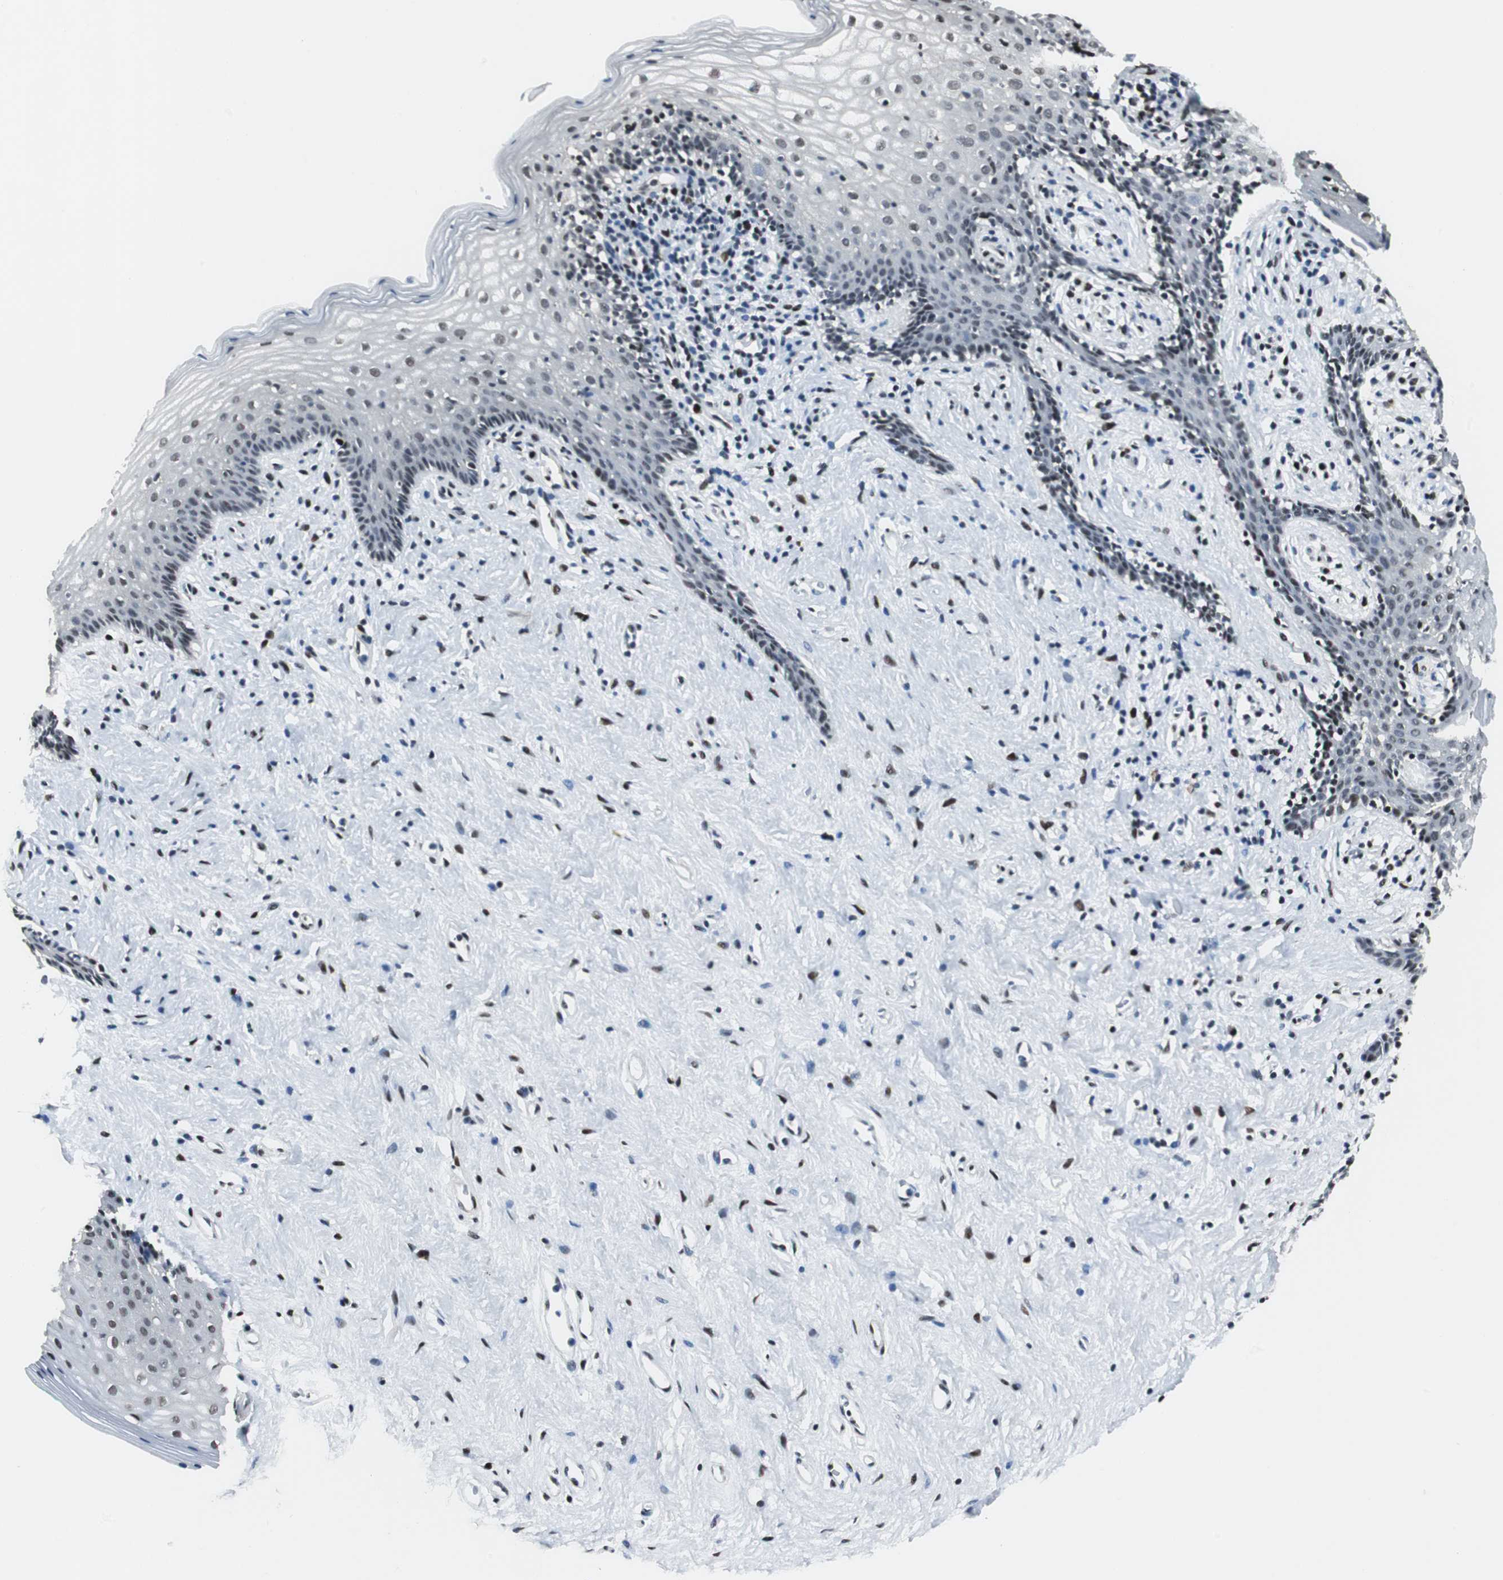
{"staining": {"intensity": "moderate", "quantity": ">75%", "location": "nuclear"}, "tissue": "vagina", "cell_type": "Squamous epithelial cells", "image_type": "normal", "snomed": [{"axis": "morphology", "description": "Normal tissue, NOS"}, {"axis": "topography", "description": "Vagina"}], "caption": "Immunohistochemical staining of benign human vagina displays medium levels of moderate nuclear expression in about >75% of squamous epithelial cells. The staining is performed using DAB (3,3'-diaminobenzidine) brown chromogen to label protein expression. The nuclei are counter-stained blue using hematoxylin.", "gene": "MEF2D", "patient": {"sex": "female", "age": 44}}